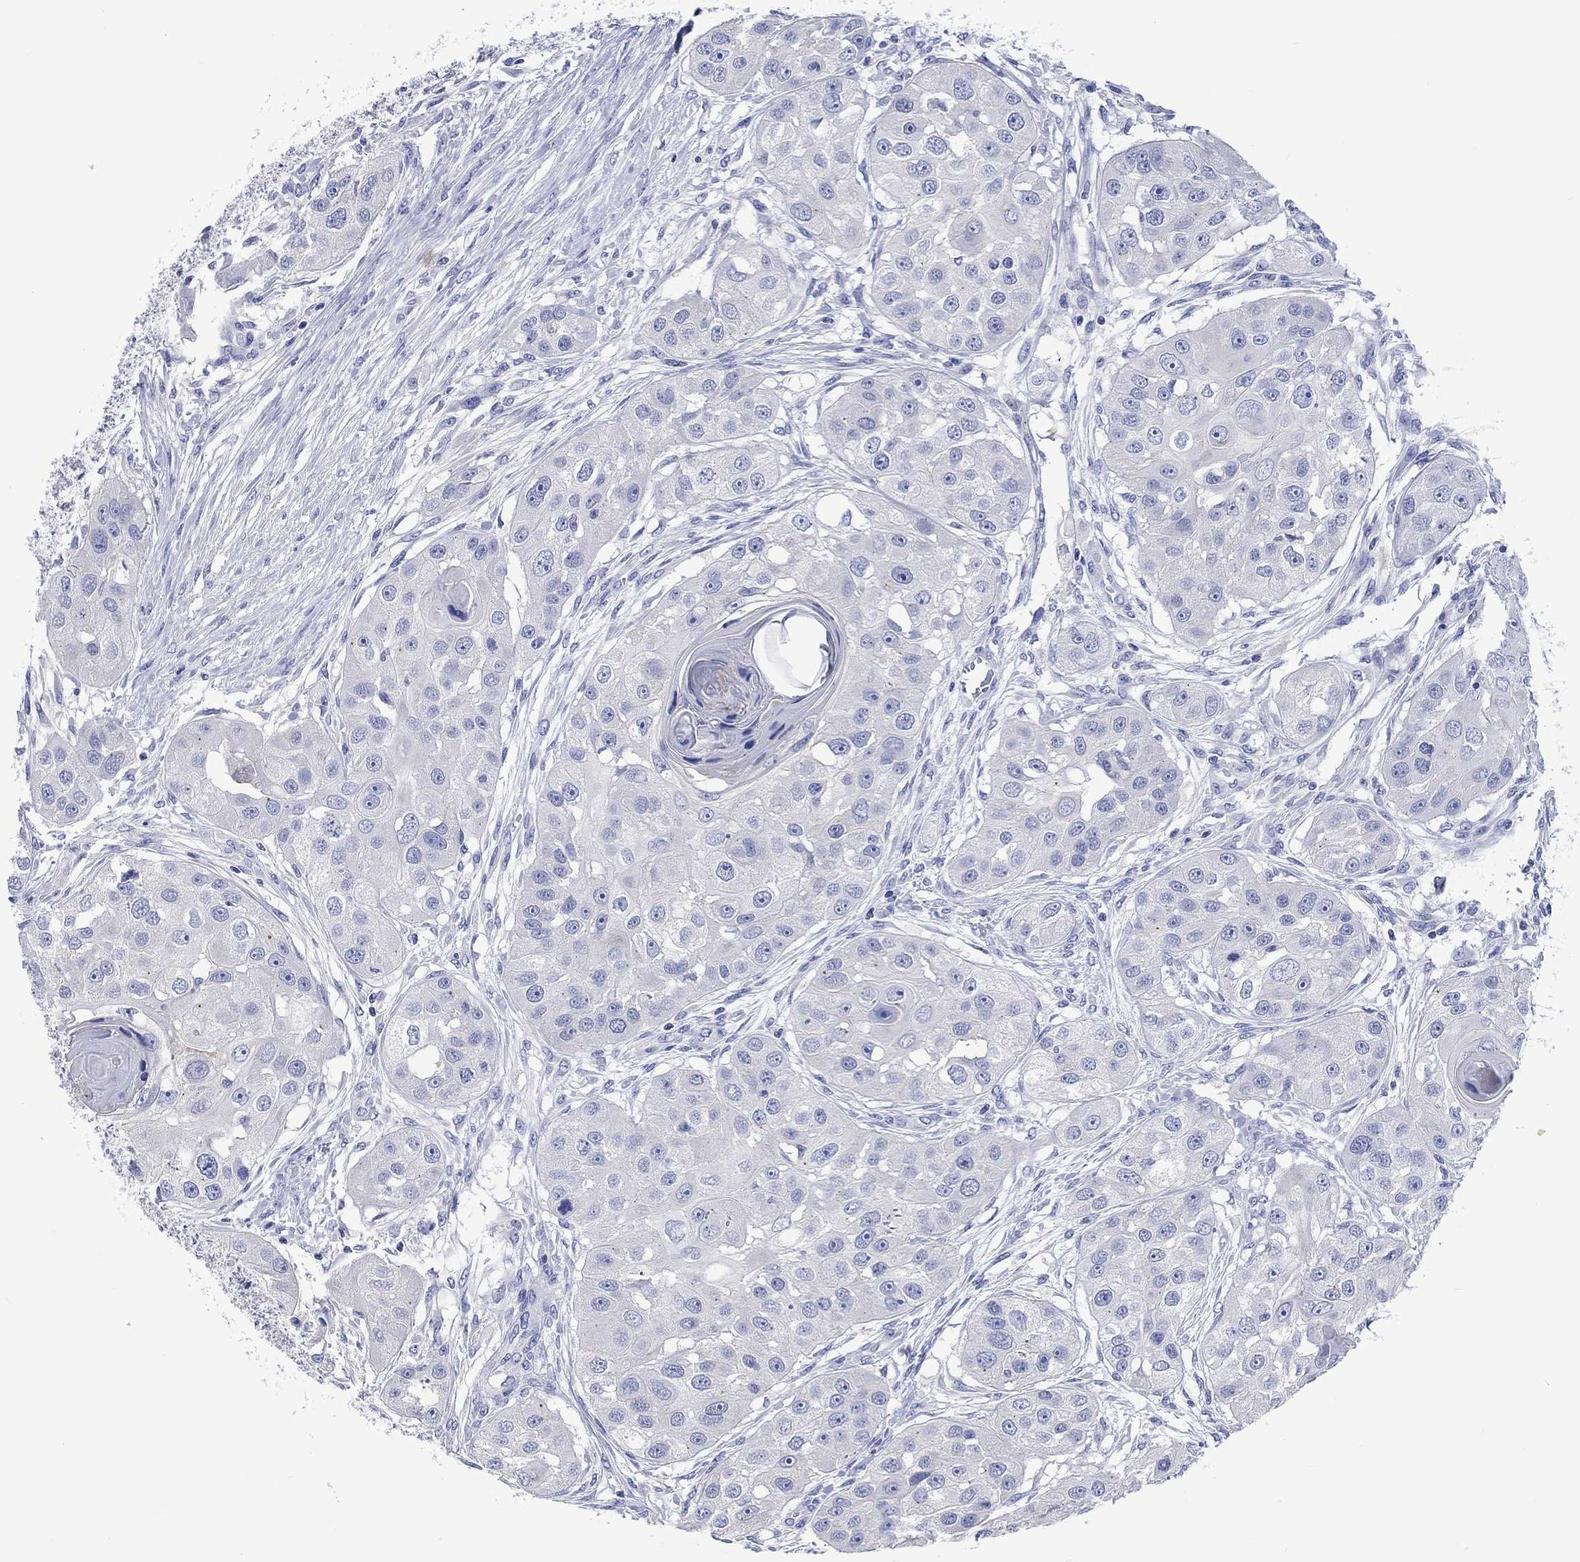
{"staining": {"intensity": "negative", "quantity": "none", "location": "none"}, "tissue": "head and neck cancer", "cell_type": "Tumor cells", "image_type": "cancer", "snomed": [{"axis": "morphology", "description": "Normal tissue, NOS"}, {"axis": "morphology", "description": "Squamous cell carcinoma, NOS"}, {"axis": "topography", "description": "Skeletal muscle"}, {"axis": "topography", "description": "Head-Neck"}], "caption": "IHC image of head and neck cancer stained for a protein (brown), which exhibits no positivity in tumor cells.", "gene": "TOMM20L", "patient": {"sex": "male", "age": 51}}